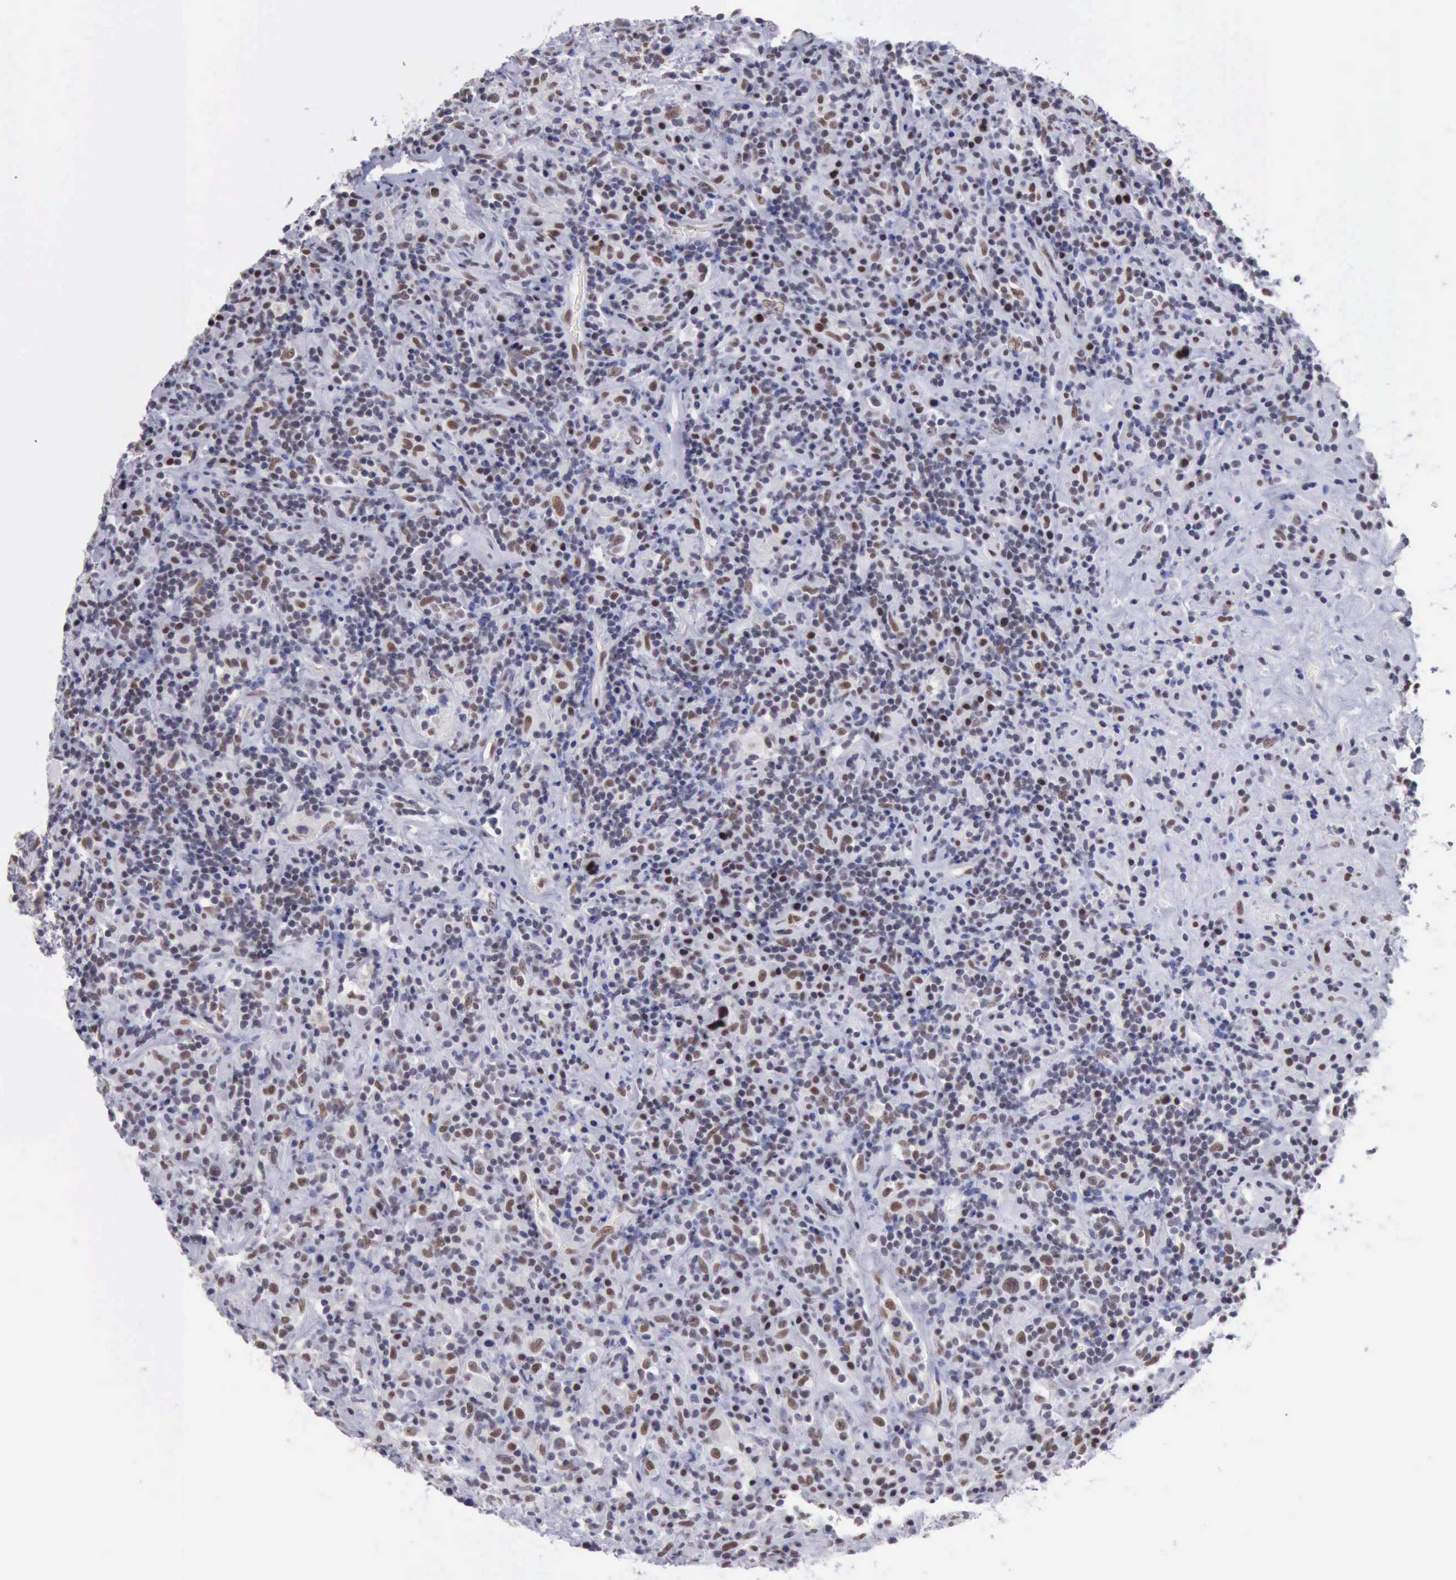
{"staining": {"intensity": "weak", "quantity": "<25%", "location": "nuclear"}, "tissue": "lymphoma", "cell_type": "Tumor cells", "image_type": "cancer", "snomed": [{"axis": "morphology", "description": "Hodgkin's disease, NOS"}, {"axis": "topography", "description": "Lymph node"}], "caption": "A high-resolution histopathology image shows IHC staining of Hodgkin's disease, which demonstrates no significant staining in tumor cells.", "gene": "ERCC4", "patient": {"sex": "male", "age": 46}}